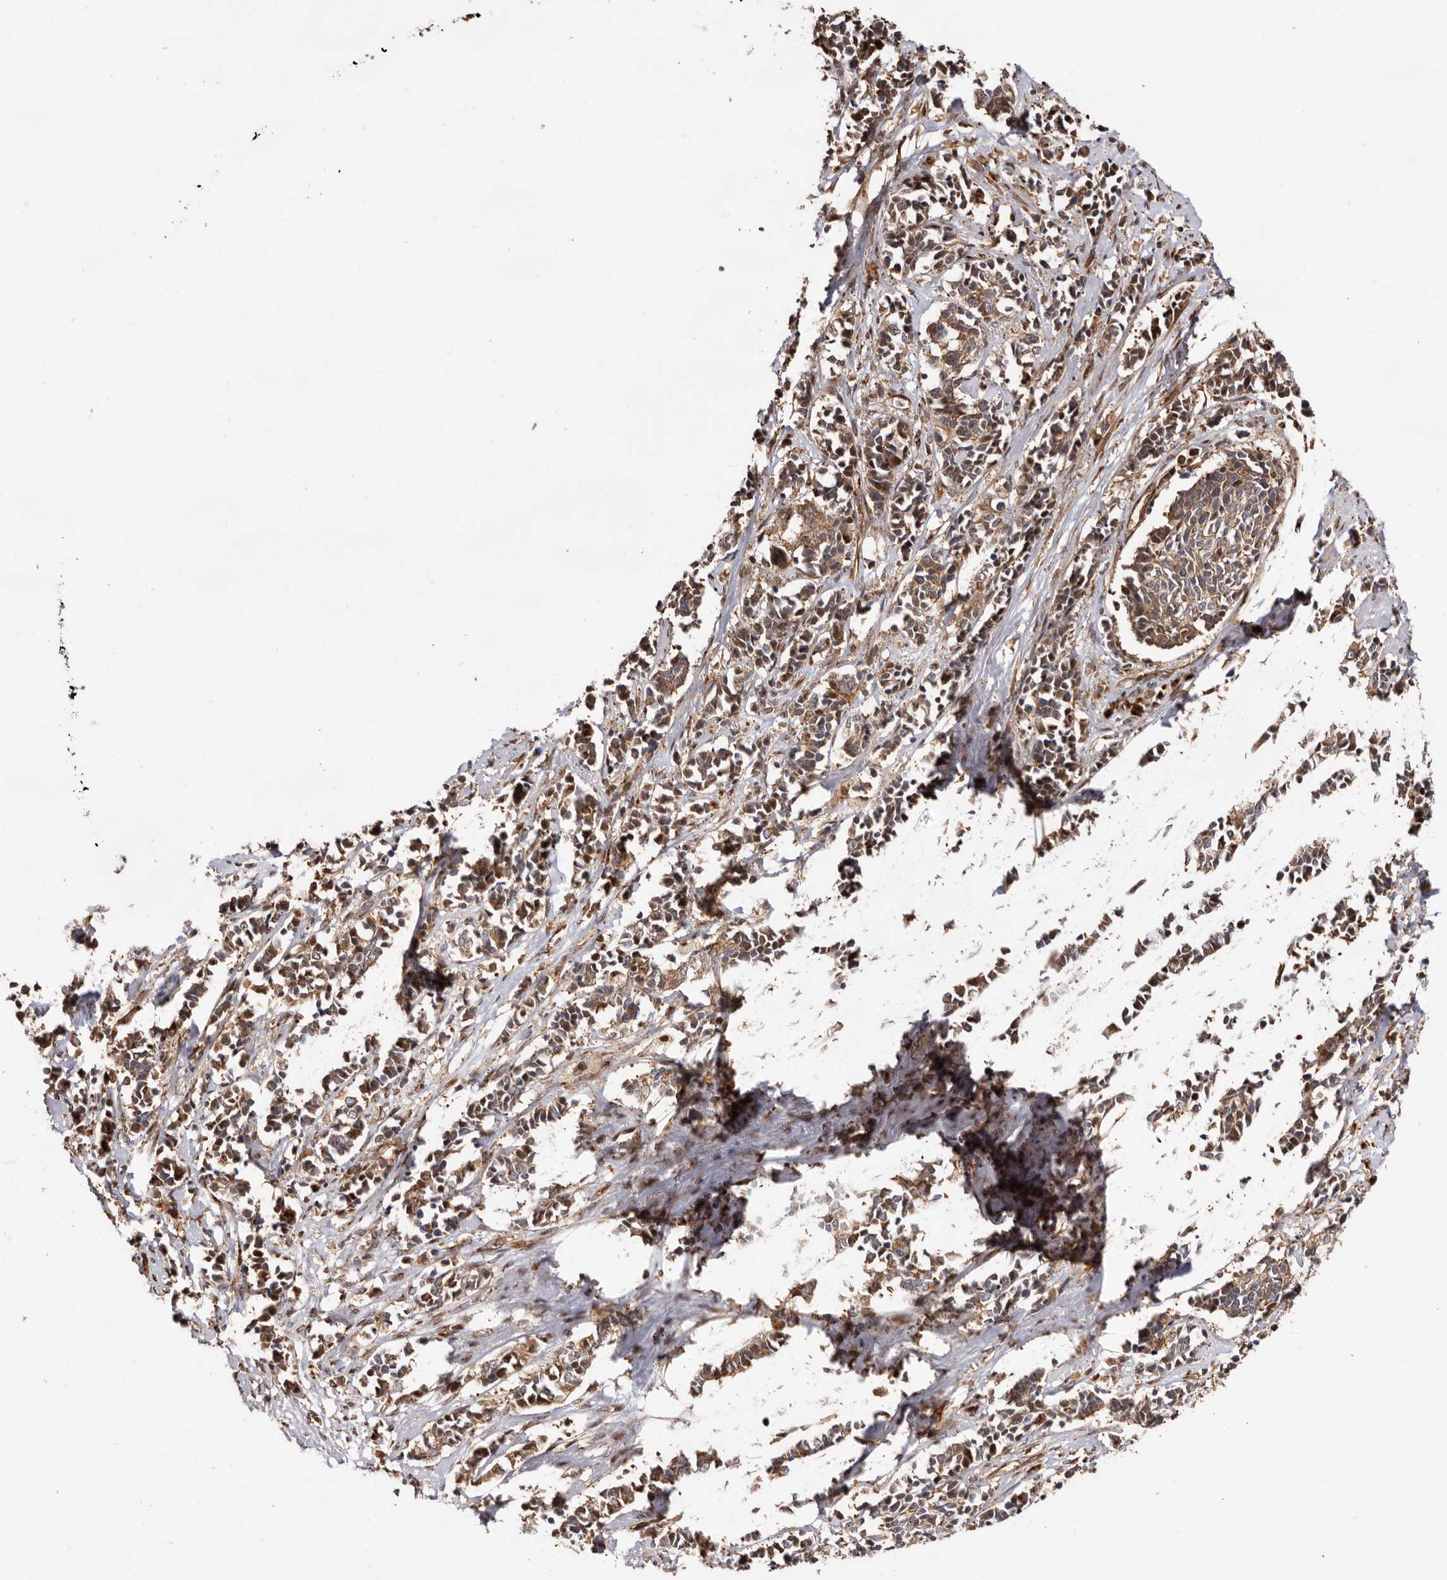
{"staining": {"intensity": "moderate", "quantity": ">75%", "location": "cytoplasmic/membranous"}, "tissue": "cervical cancer", "cell_type": "Tumor cells", "image_type": "cancer", "snomed": [{"axis": "morphology", "description": "Normal tissue, NOS"}, {"axis": "morphology", "description": "Squamous cell carcinoma, NOS"}, {"axis": "topography", "description": "Cervix"}], "caption": "This is a histology image of immunohistochemistry staining of cervical cancer (squamous cell carcinoma), which shows moderate positivity in the cytoplasmic/membranous of tumor cells.", "gene": "GPR27", "patient": {"sex": "female", "age": 35}}